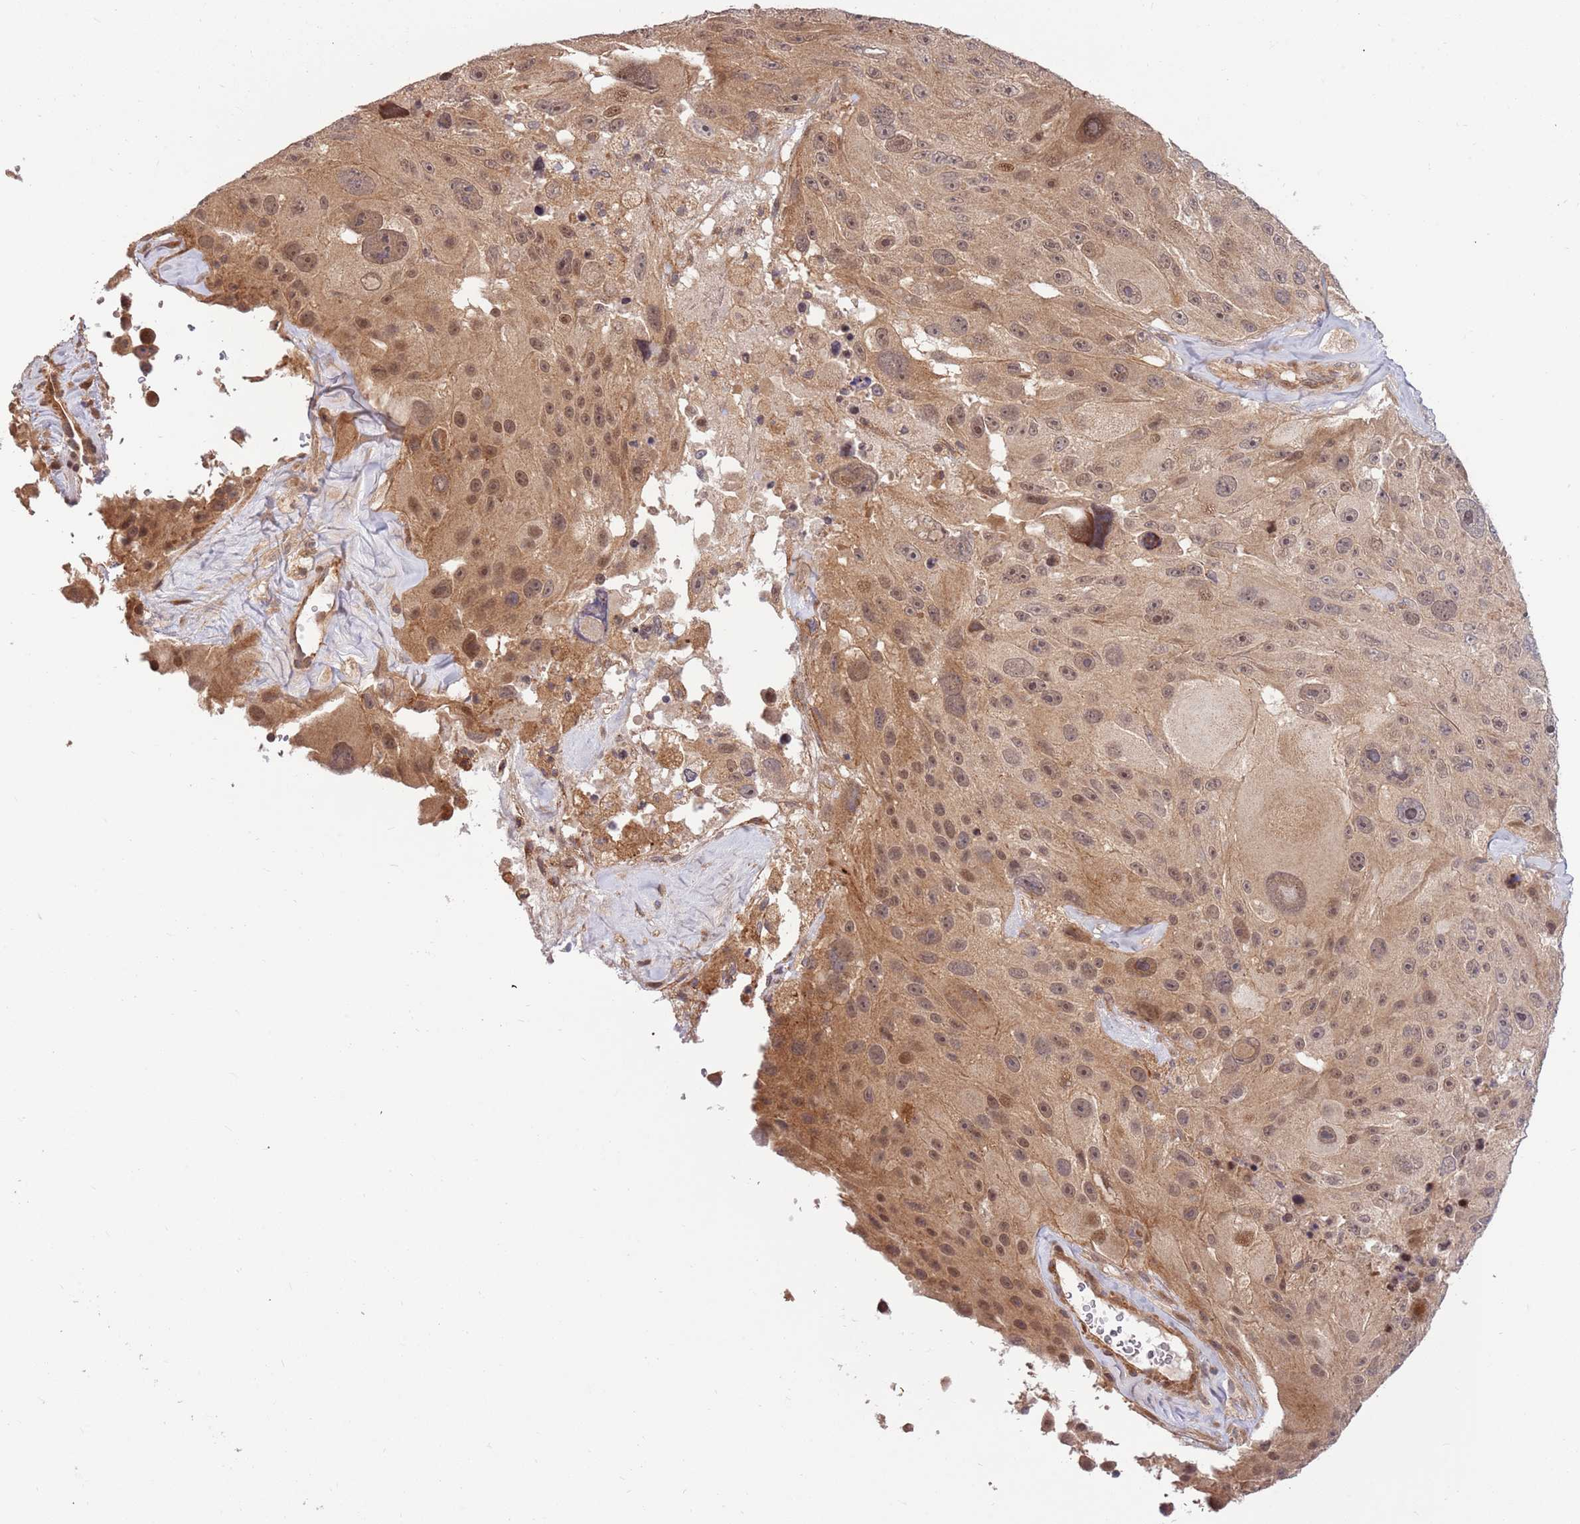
{"staining": {"intensity": "moderate", "quantity": ">75%", "location": "cytoplasmic/membranous,nuclear"}, "tissue": "melanoma", "cell_type": "Tumor cells", "image_type": "cancer", "snomed": [{"axis": "morphology", "description": "Malignant melanoma, Metastatic site"}, {"axis": "topography", "description": "Lymph node"}], "caption": "The micrograph exhibits immunohistochemical staining of melanoma. There is moderate cytoplasmic/membranous and nuclear positivity is identified in about >75% of tumor cells. (Brightfield microscopy of DAB IHC at high magnification).", "gene": "HAUS3", "patient": {"sex": "male", "age": 62}}